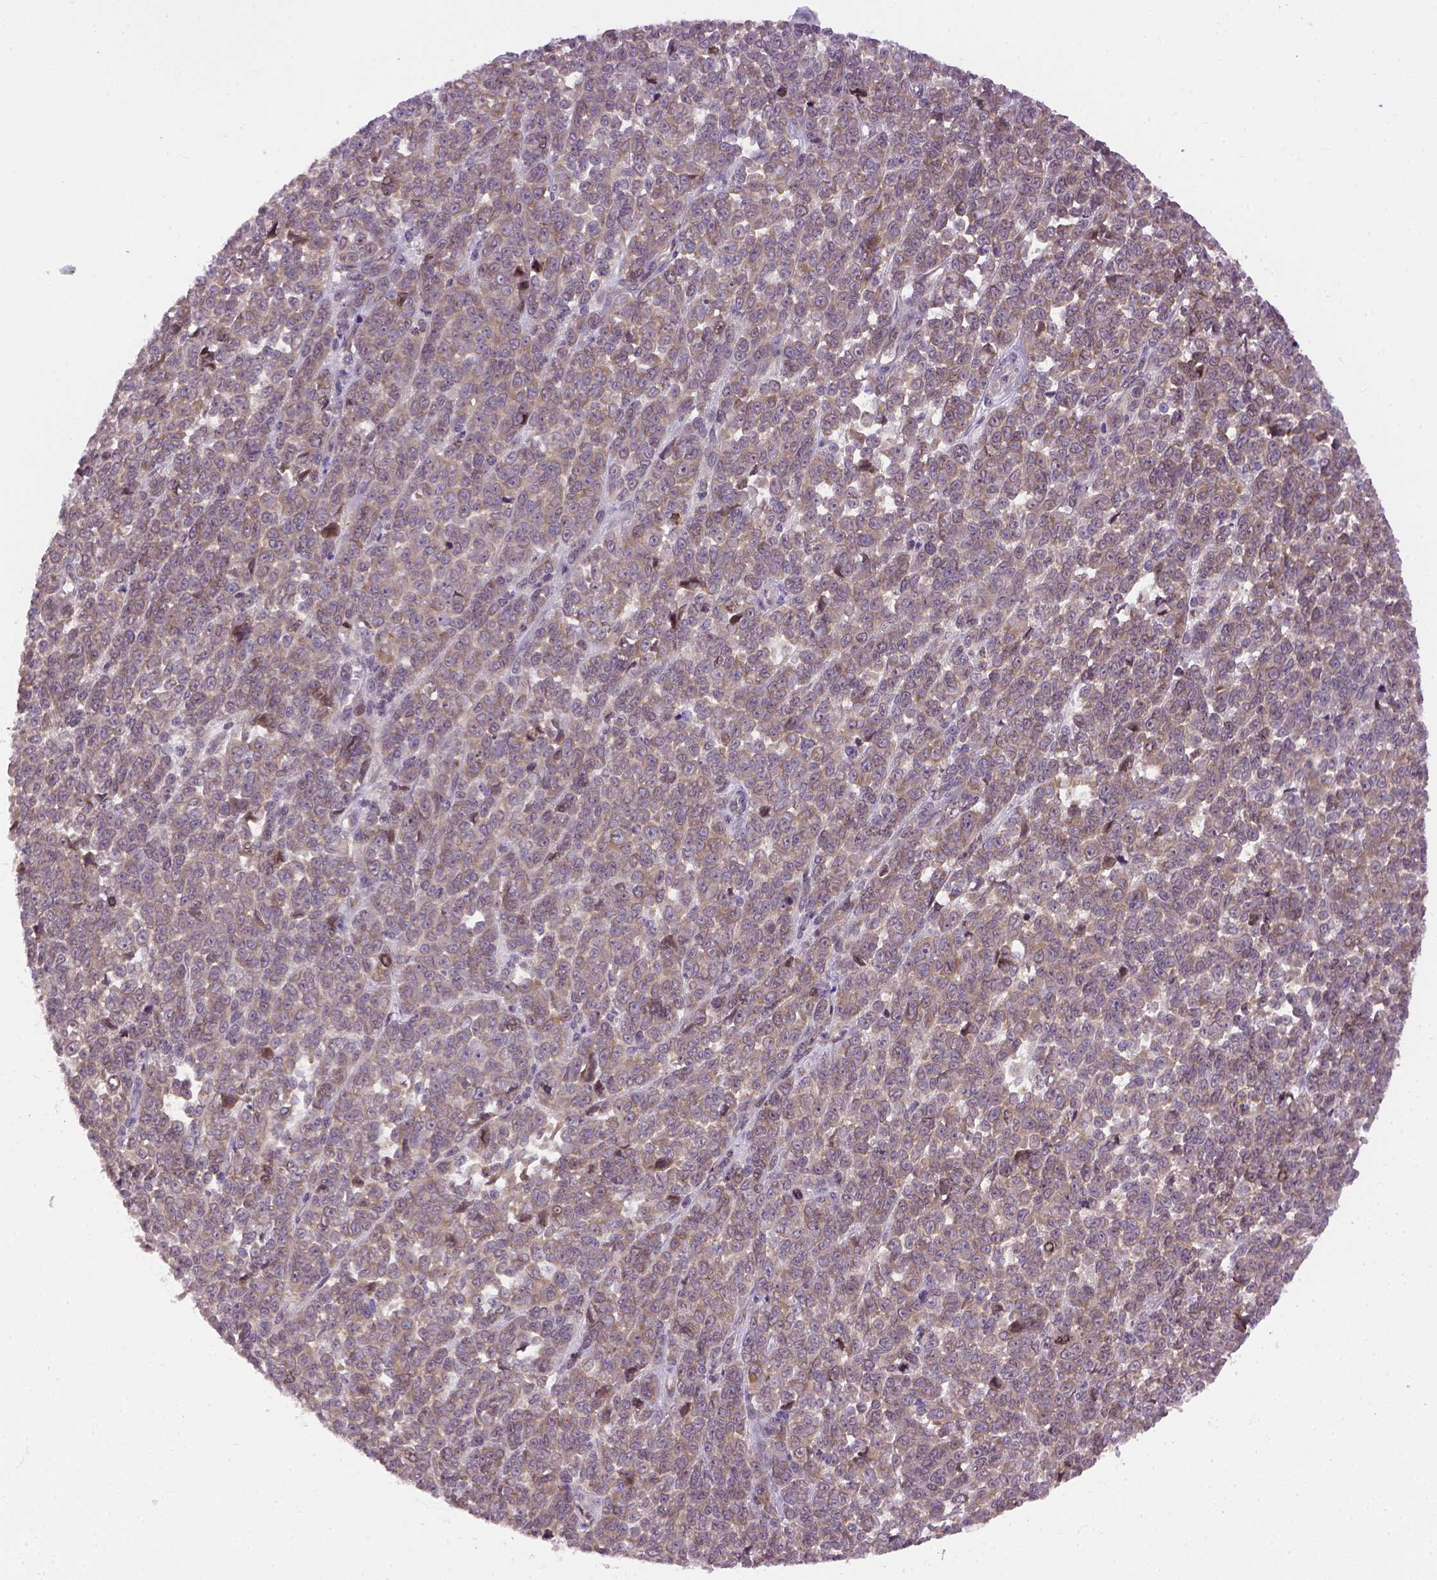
{"staining": {"intensity": "weak", "quantity": ">75%", "location": "cytoplasmic/membranous"}, "tissue": "melanoma", "cell_type": "Tumor cells", "image_type": "cancer", "snomed": [{"axis": "morphology", "description": "Malignant melanoma, NOS"}, {"axis": "topography", "description": "Skin"}], "caption": "An image of malignant melanoma stained for a protein exhibits weak cytoplasmic/membranous brown staining in tumor cells. The staining was performed using DAB, with brown indicating positive protein expression. Nuclei are stained blue with hematoxylin.", "gene": "KAZN", "patient": {"sex": "female", "age": 95}}